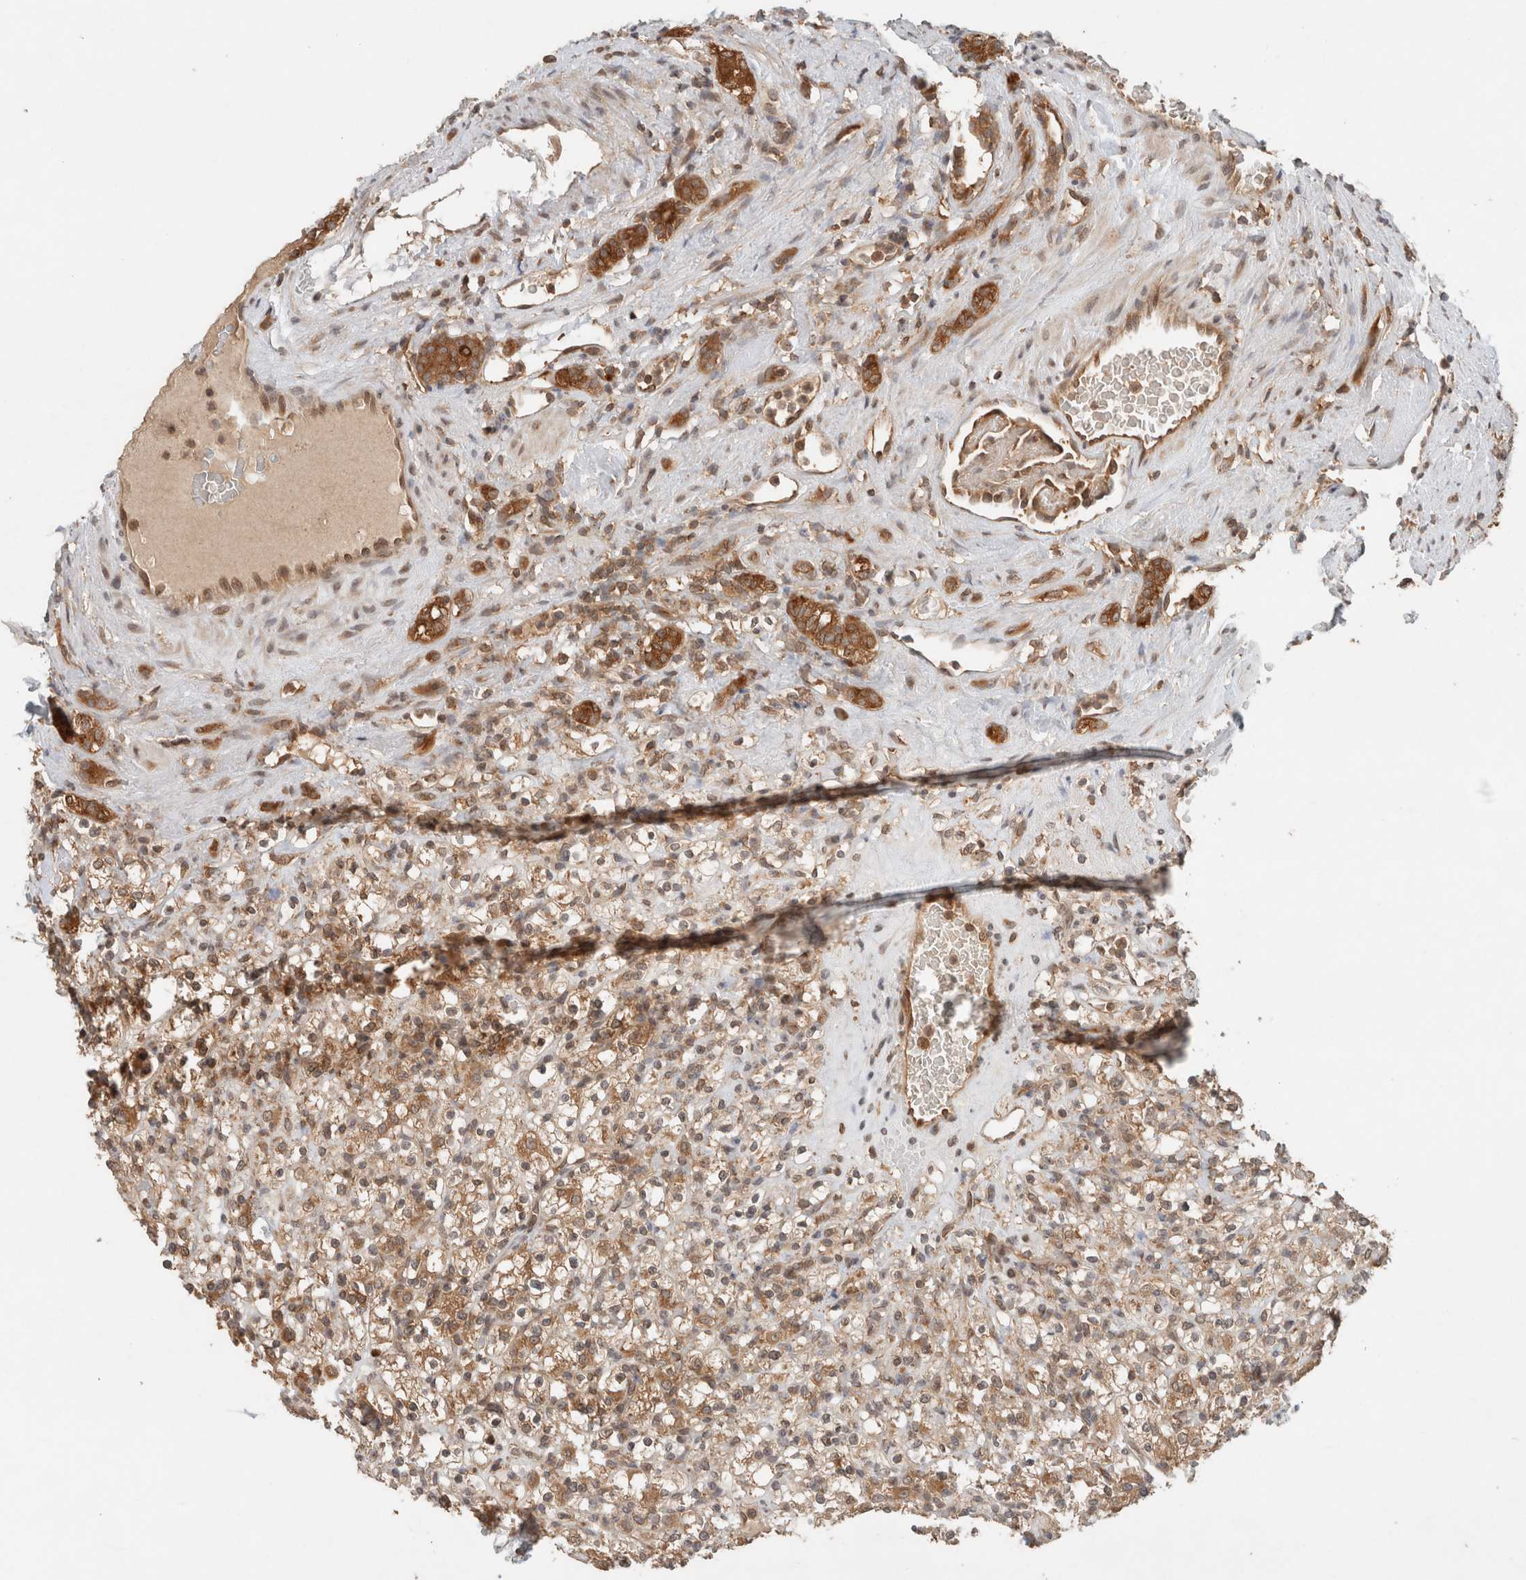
{"staining": {"intensity": "moderate", "quantity": ">75%", "location": "cytoplasmic/membranous"}, "tissue": "renal cancer", "cell_type": "Tumor cells", "image_type": "cancer", "snomed": [{"axis": "morphology", "description": "Normal tissue, NOS"}, {"axis": "morphology", "description": "Adenocarcinoma, NOS"}, {"axis": "topography", "description": "Kidney"}], "caption": "The immunohistochemical stain labels moderate cytoplasmic/membranous staining in tumor cells of renal cancer tissue.", "gene": "ARFGEF2", "patient": {"sex": "female", "age": 72}}